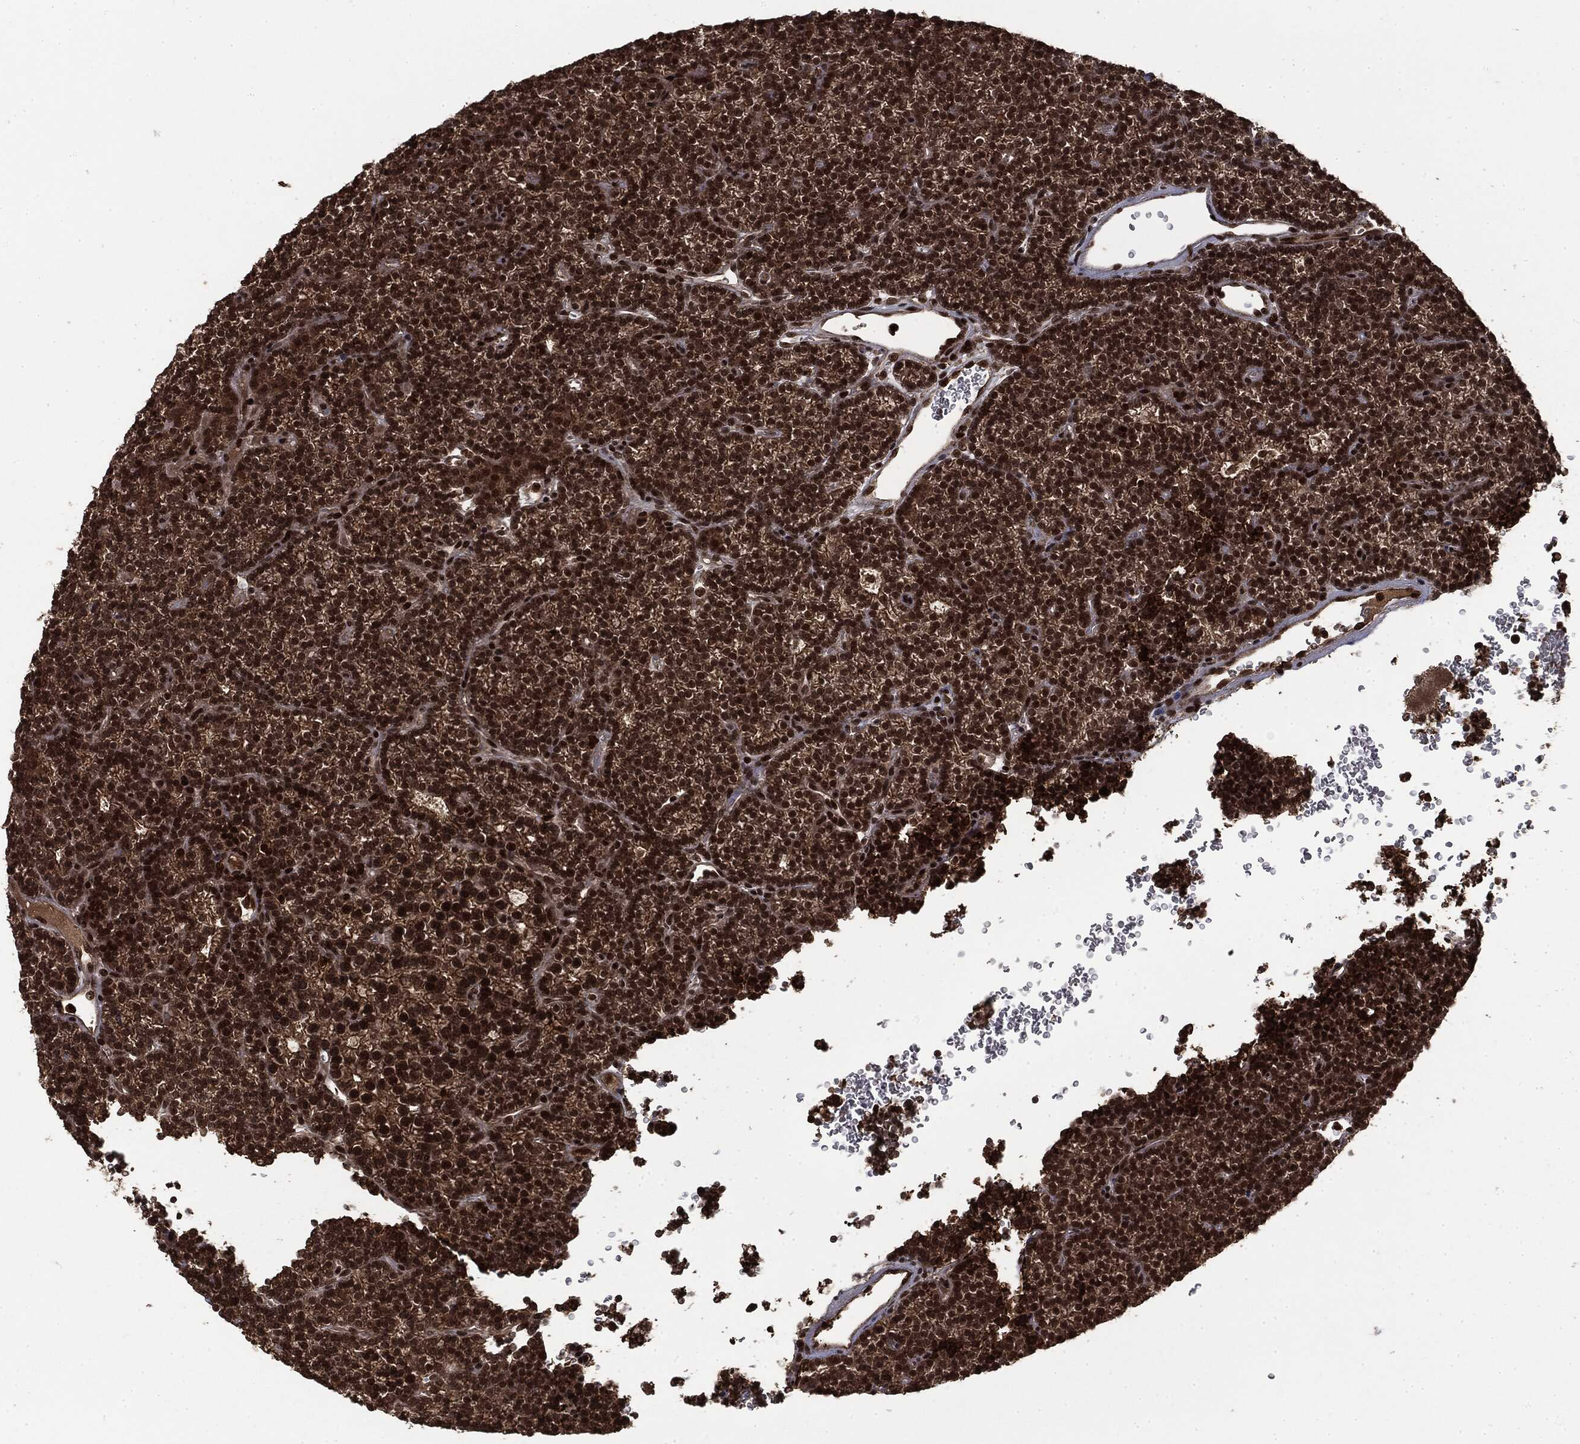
{"staining": {"intensity": "strong", "quantity": ">75%", "location": "nuclear"}, "tissue": "parathyroid gland", "cell_type": "Glandular cells", "image_type": "normal", "snomed": [{"axis": "morphology", "description": "Normal tissue, NOS"}, {"axis": "topography", "description": "Parathyroid gland"}], "caption": "Immunohistochemical staining of unremarkable parathyroid gland demonstrates high levels of strong nuclear expression in about >75% of glandular cells. The protein of interest is stained brown, and the nuclei are stained in blue (DAB IHC with brightfield microscopy, high magnification).", "gene": "CTDP1", "patient": {"sex": "female", "age": 42}}